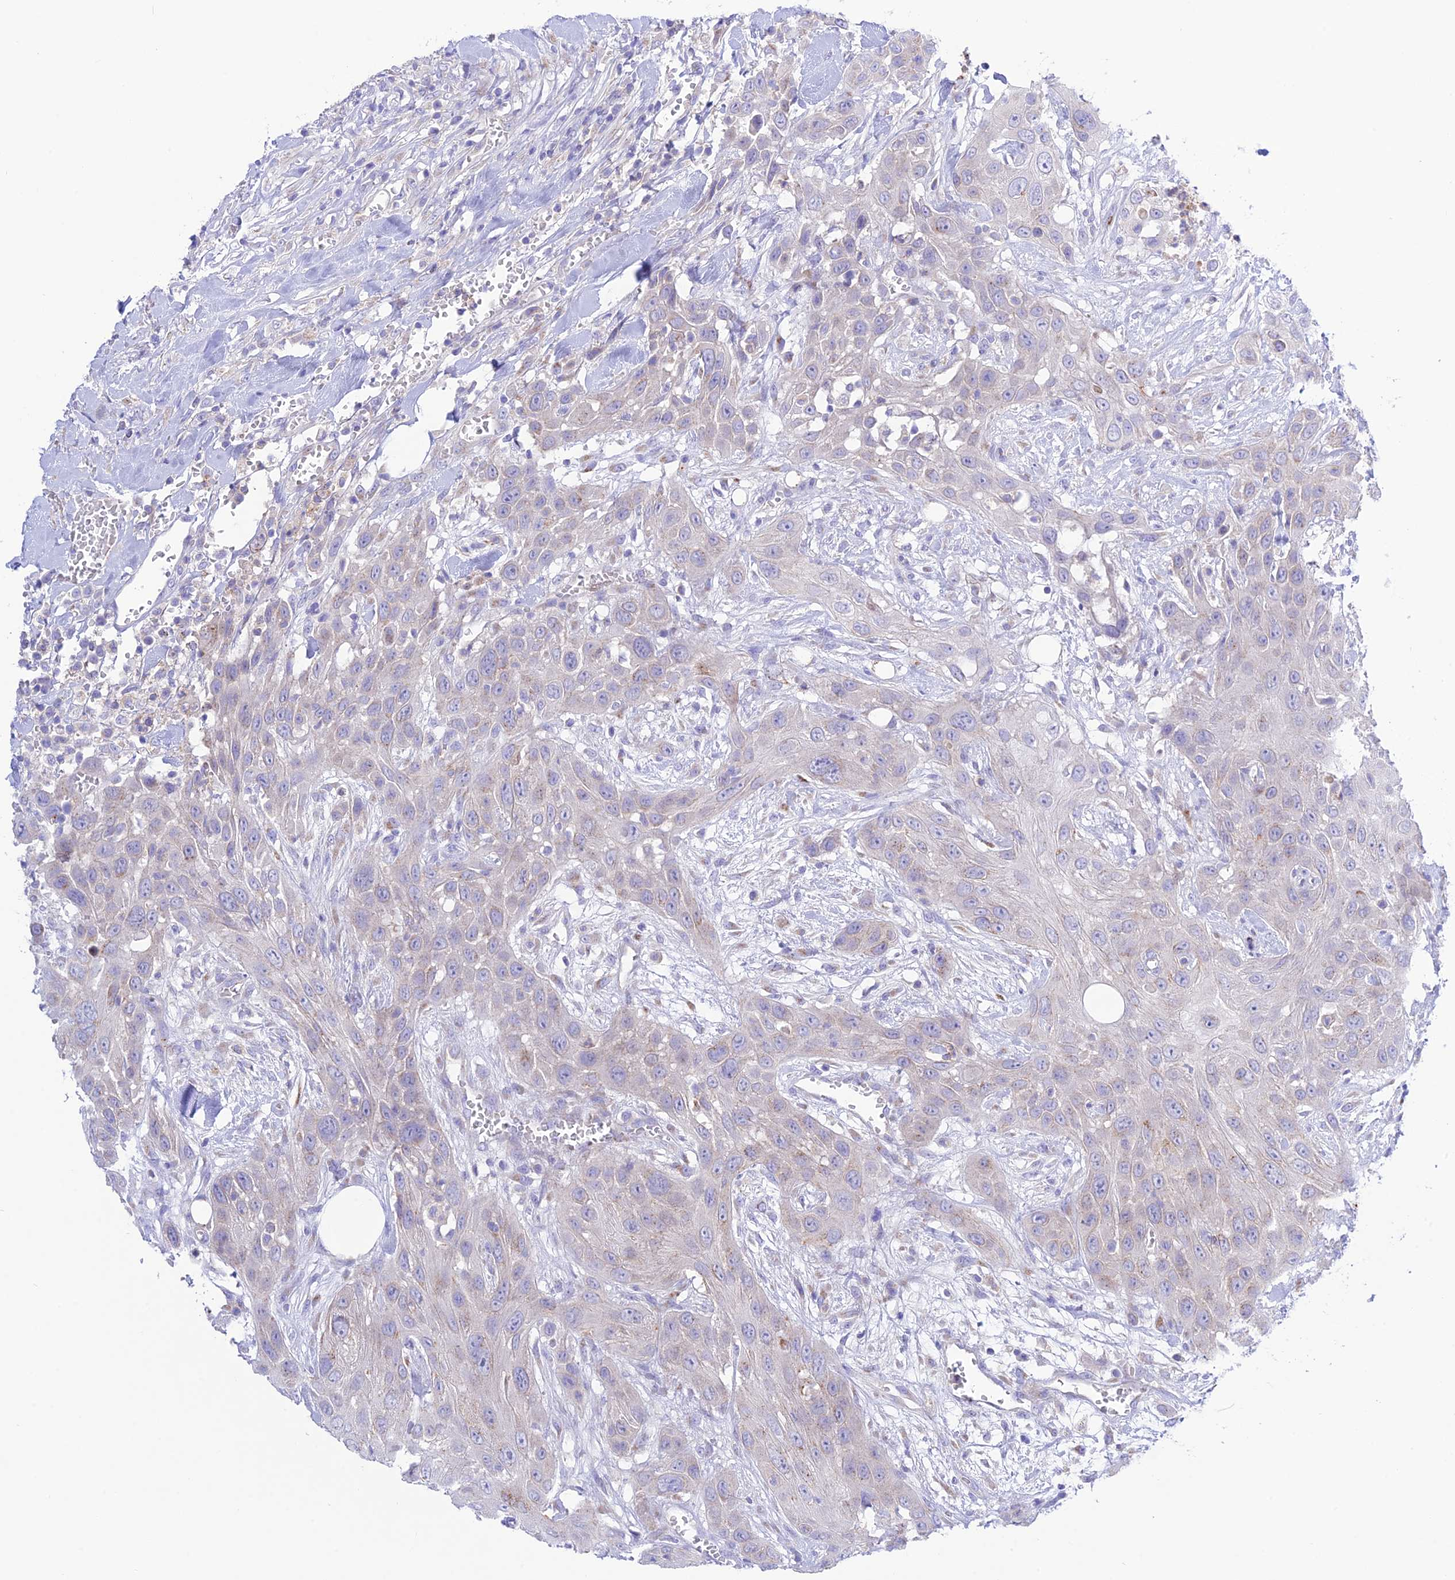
{"staining": {"intensity": "negative", "quantity": "none", "location": "none"}, "tissue": "head and neck cancer", "cell_type": "Tumor cells", "image_type": "cancer", "snomed": [{"axis": "morphology", "description": "Squamous cell carcinoma, NOS"}, {"axis": "topography", "description": "Head-Neck"}], "caption": "This is an immunohistochemistry (IHC) histopathology image of human squamous cell carcinoma (head and neck). There is no expression in tumor cells.", "gene": "CHSY3", "patient": {"sex": "male", "age": 81}}